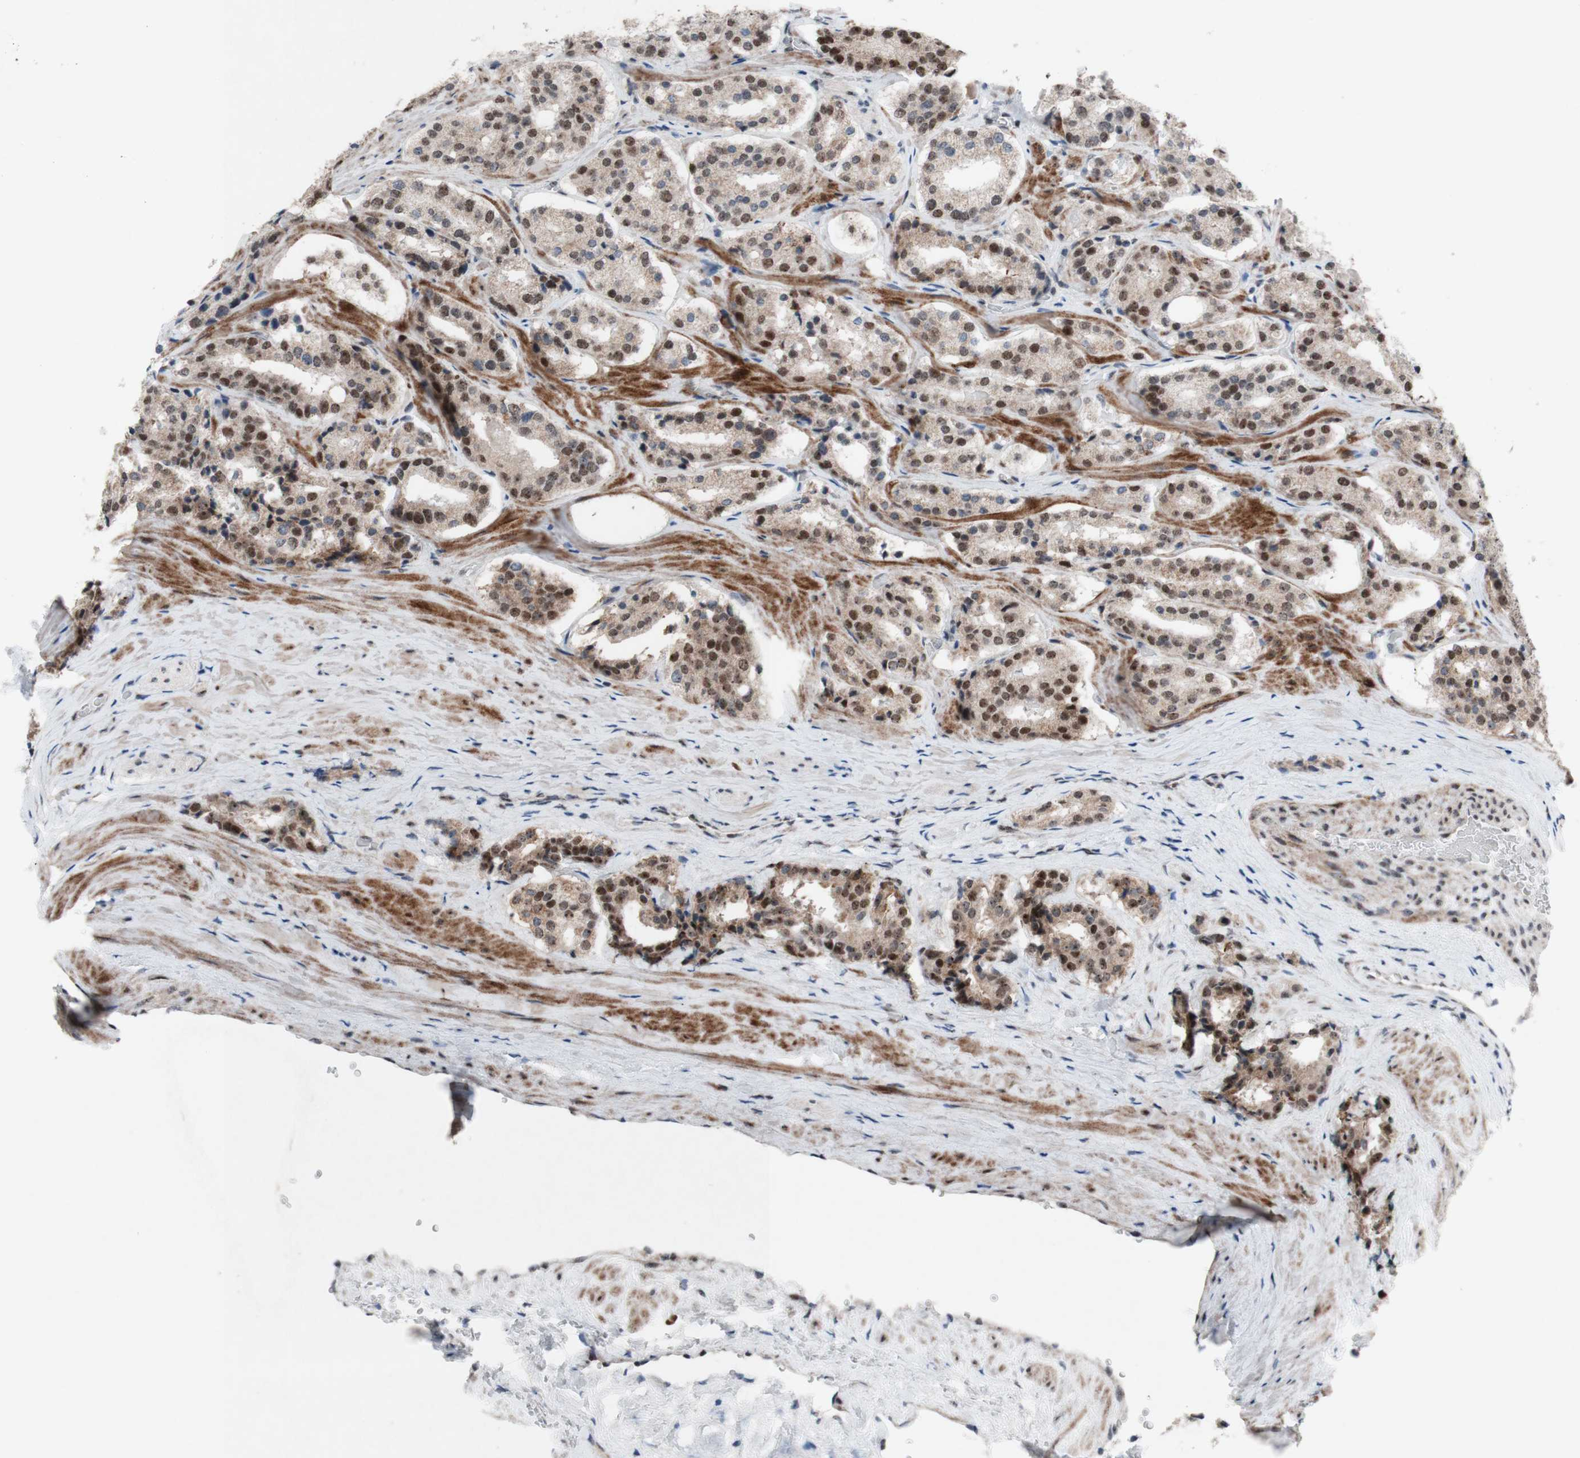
{"staining": {"intensity": "moderate", "quantity": ">75%", "location": "cytoplasmic/membranous,nuclear"}, "tissue": "prostate cancer", "cell_type": "Tumor cells", "image_type": "cancer", "snomed": [{"axis": "morphology", "description": "Adenocarcinoma, High grade"}, {"axis": "topography", "description": "Prostate"}], "caption": "Immunohistochemistry (IHC) of human prostate cancer (high-grade adenocarcinoma) demonstrates medium levels of moderate cytoplasmic/membranous and nuclear staining in about >75% of tumor cells.", "gene": "POLR1A", "patient": {"sex": "male", "age": 60}}